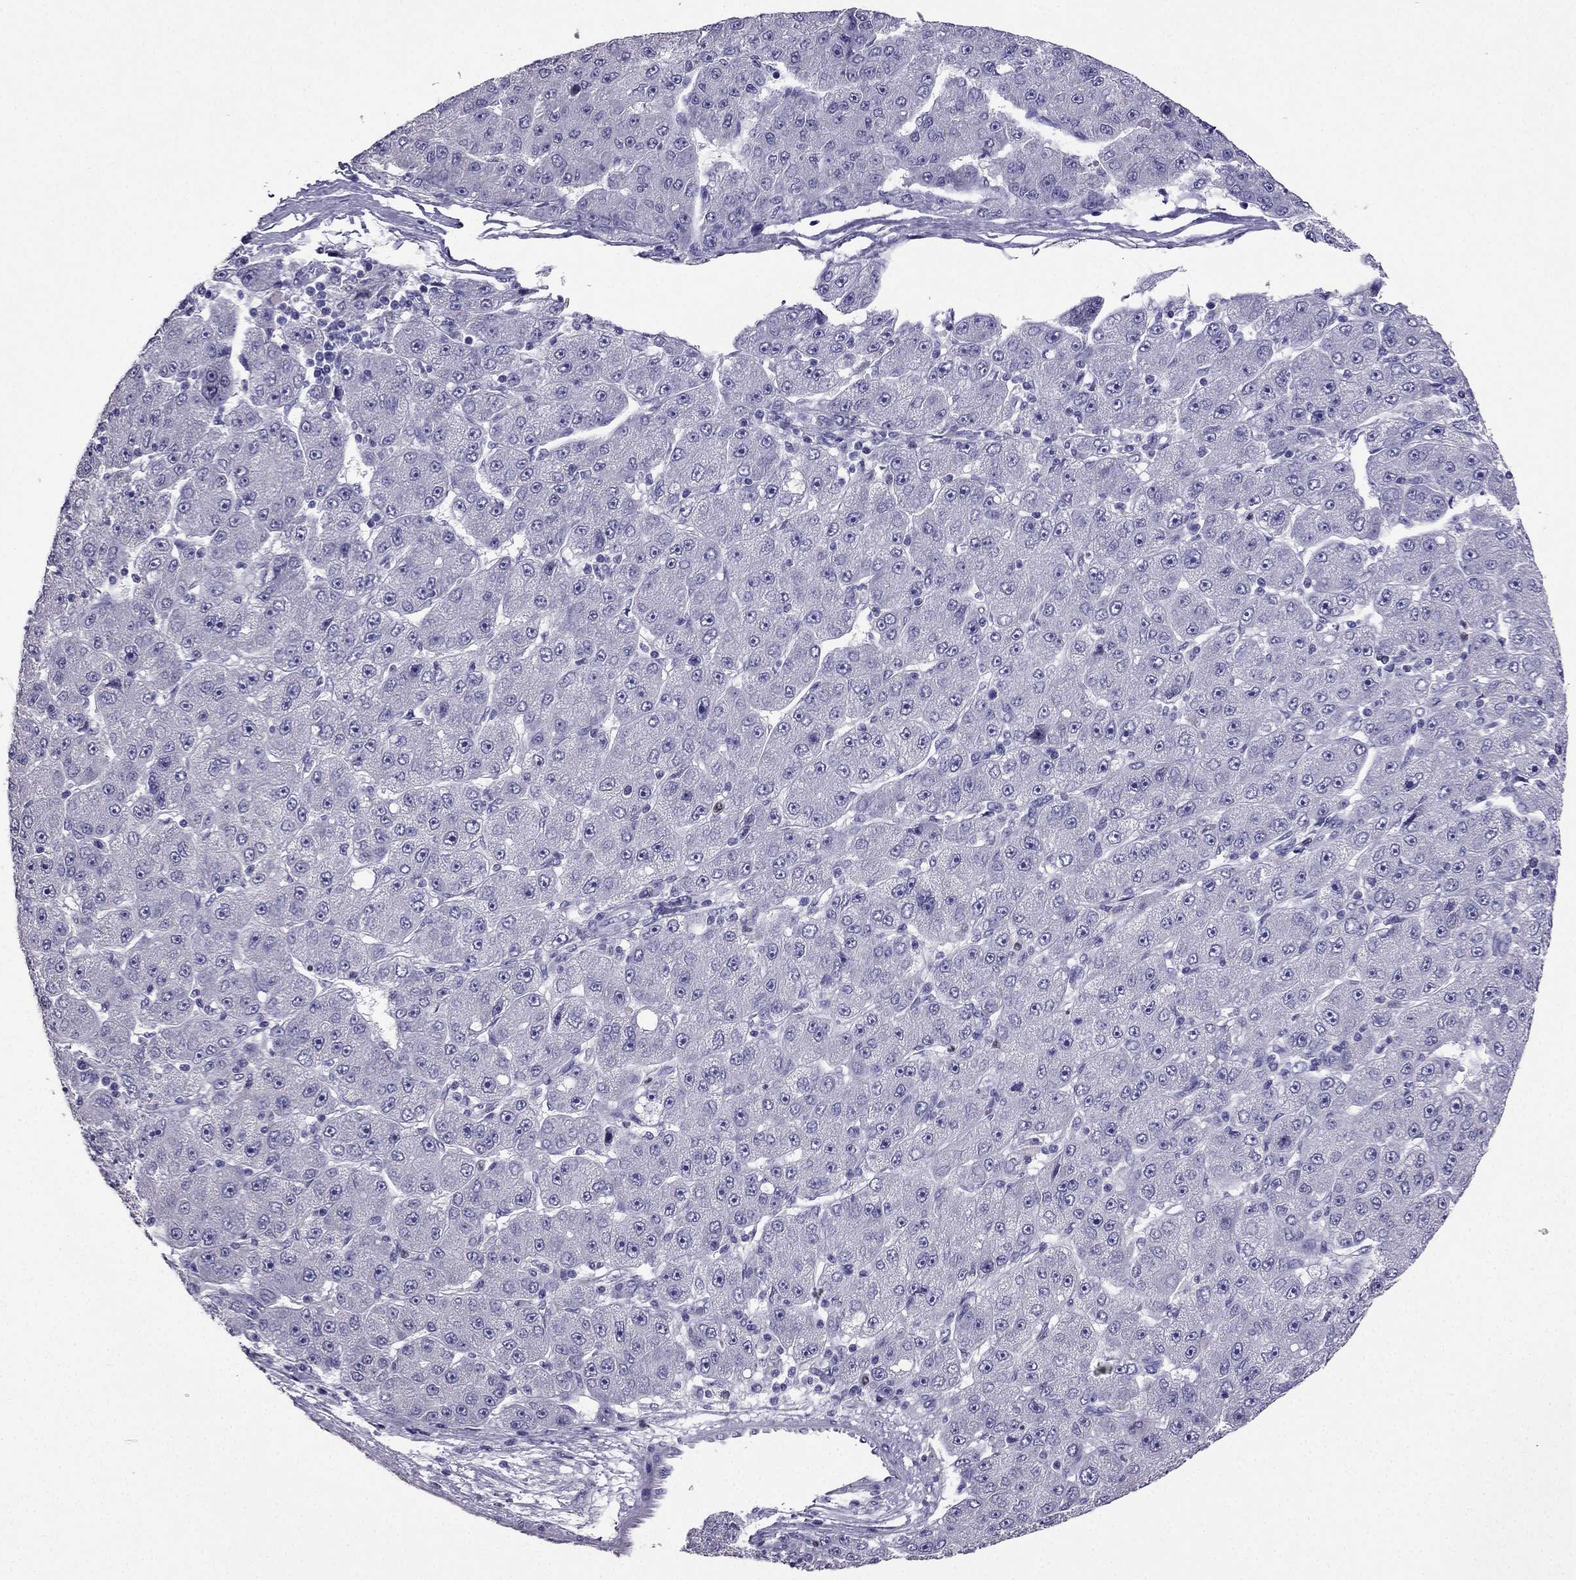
{"staining": {"intensity": "negative", "quantity": "none", "location": "none"}, "tissue": "liver cancer", "cell_type": "Tumor cells", "image_type": "cancer", "snomed": [{"axis": "morphology", "description": "Carcinoma, Hepatocellular, NOS"}, {"axis": "topography", "description": "Liver"}], "caption": "This is an IHC micrograph of human hepatocellular carcinoma (liver). There is no positivity in tumor cells.", "gene": "ARID3A", "patient": {"sex": "male", "age": 67}}